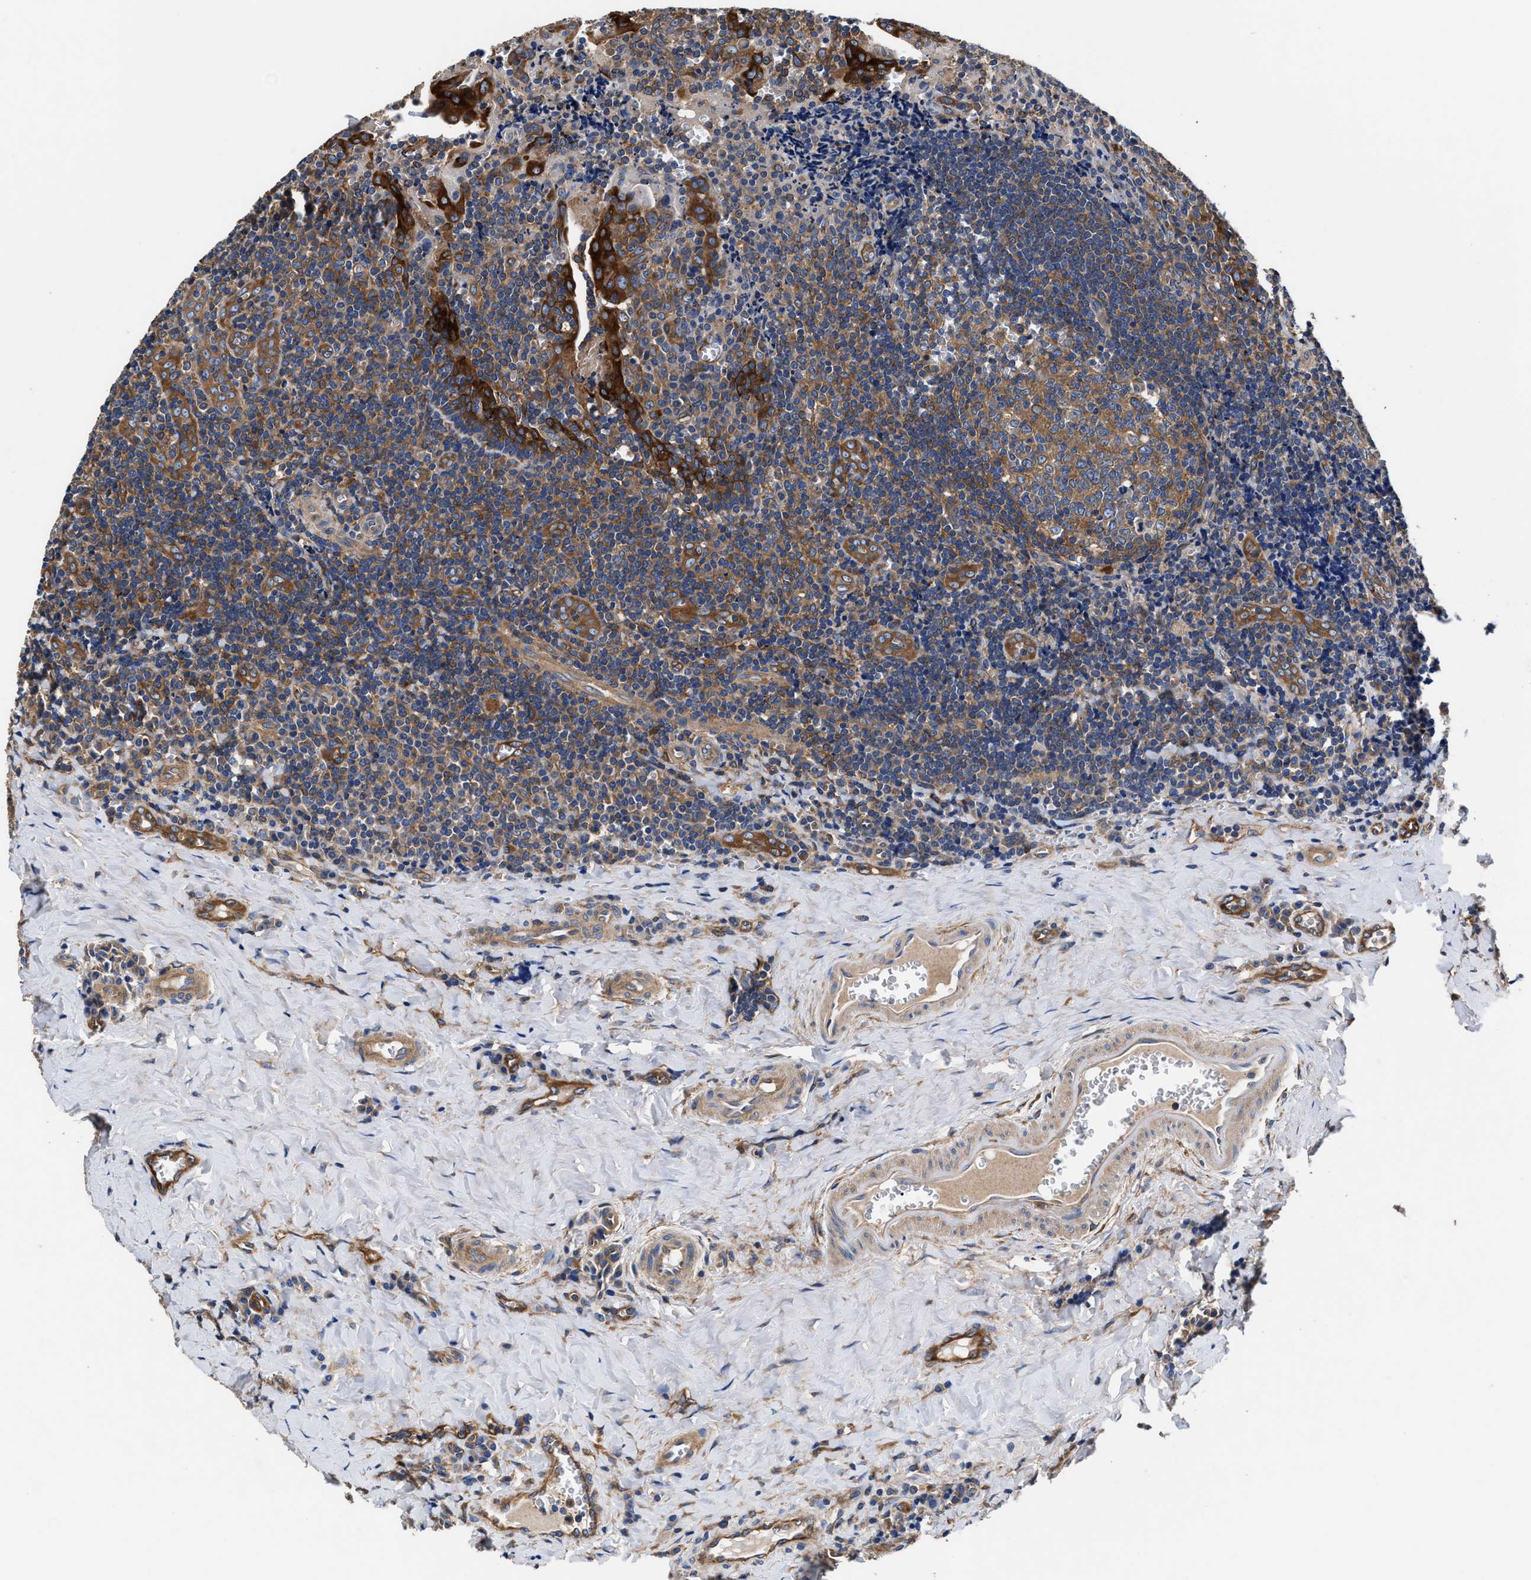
{"staining": {"intensity": "moderate", "quantity": ">75%", "location": "cytoplasmic/membranous"}, "tissue": "tonsil", "cell_type": "Germinal center cells", "image_type": "normal", "snomed": [{"axis": "morphology", "description": "Normal tissue, NOS"}, {"axis": "morphology", "description": "Inflammation, NOS"}, {"axis": "topography", "description": "Tonsil"}], "caption": "This is a photomicrograph of IHC staining of normal tonsil, which shows moderate expression in the cytoplasmic/membranous of germinal center cells.", "gene": "SH3GL1", "patient": {"sex": "female", "age": 31}}